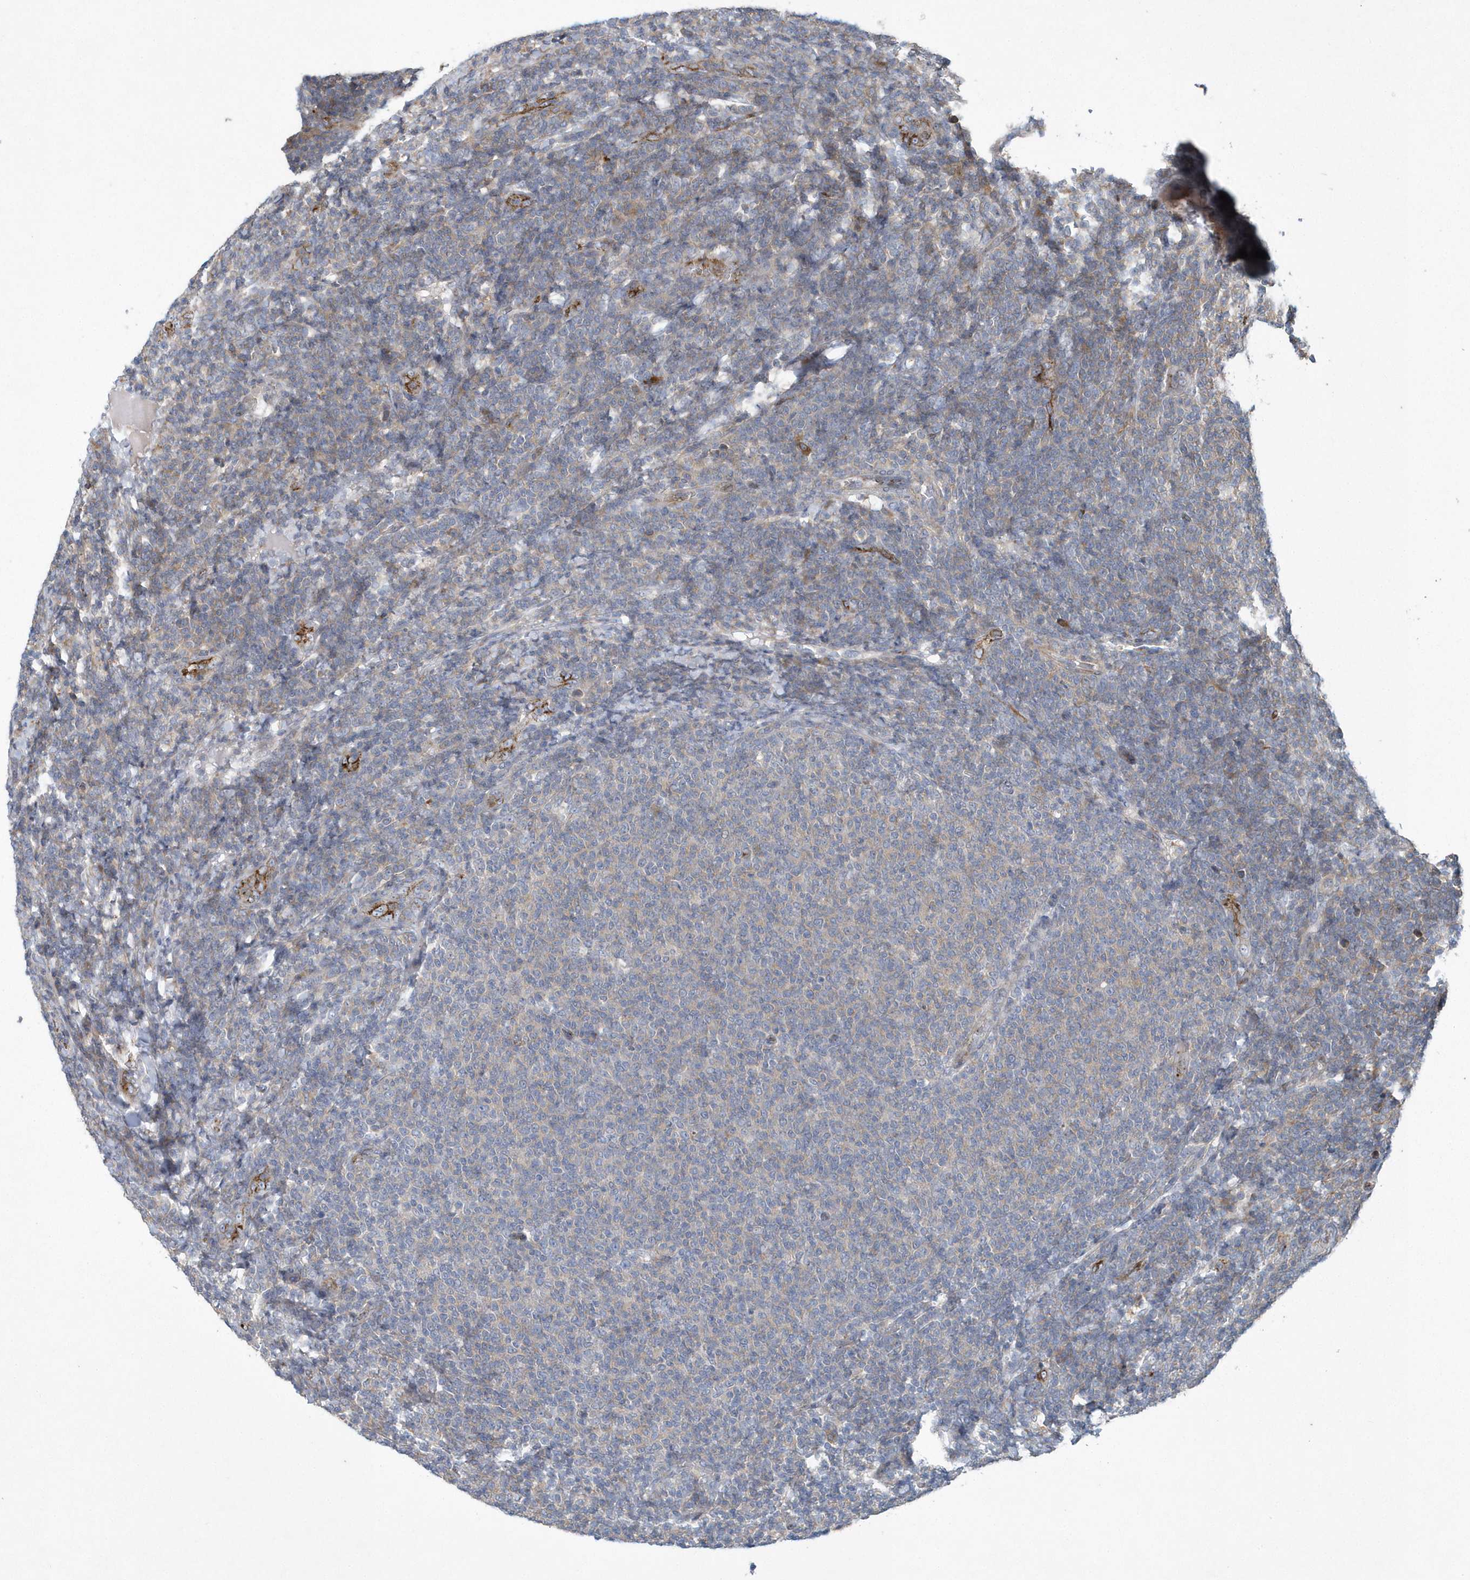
{"staining": {"intensity": "weak", "quantity": "<25%", "location": "cytoplasmic/membranous"}, "tissue": "lymphoma", "cell_type": "Tumor cells", "image_type": "cancer", "snomed": [{"axis": "morphology", "description": "Malignant lymphoma, non-Hodgkin's type, Low grade"}, {"axis": "topography", "description": "Lymph node"}], "caption": "The histopathology image exhibits no significant positivity in tumor cells of low-grade malignant lymphoma, non-Hodgkin's type. (DAB immunohistochemistry (IHC) with hematoxylin counter stain).", "gene": "N4BP2", "patient": {"sex": "male", "age": 66}}